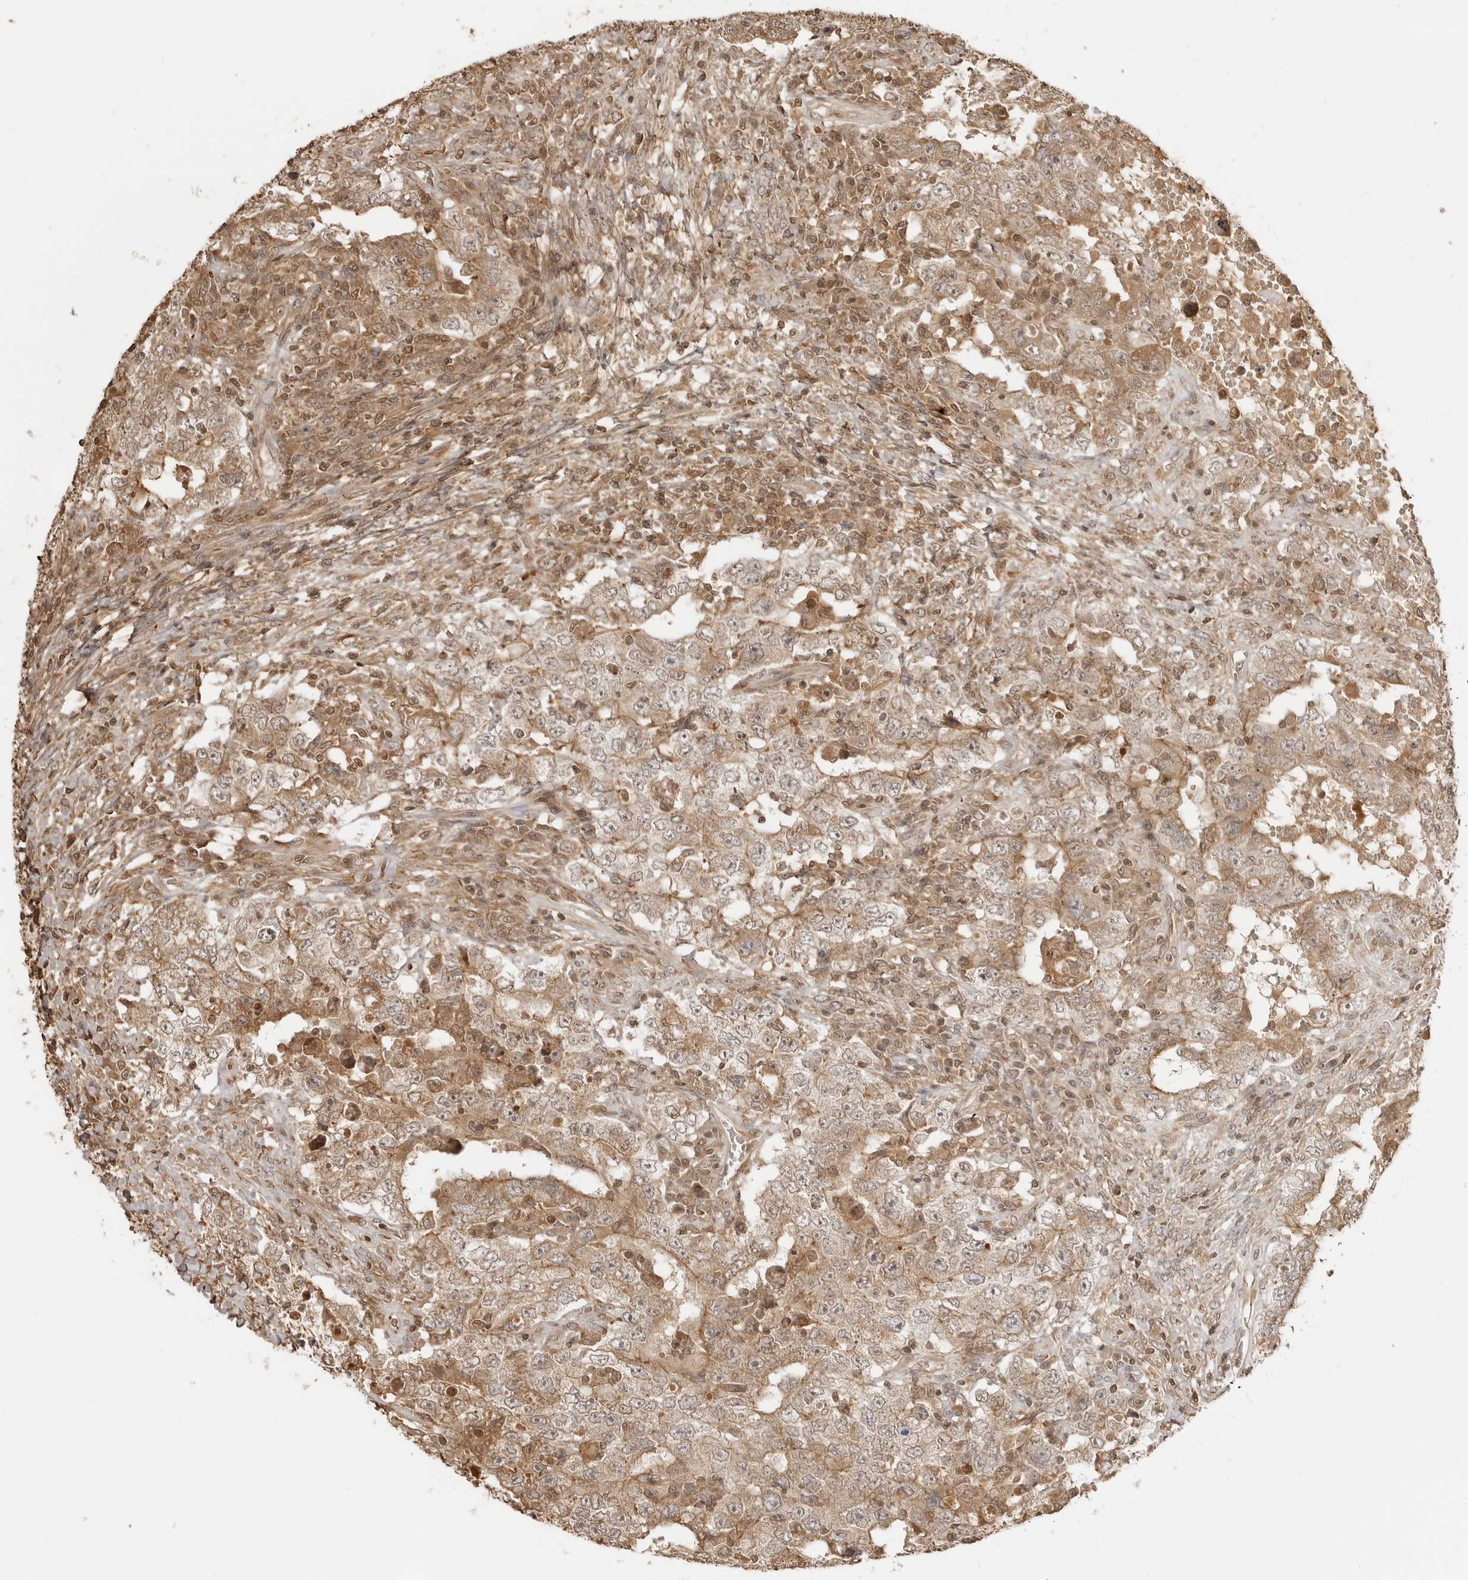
{"staining": {"intensity": "moderate", "quantity": ">75%", "location": "cytoplasmic/membranous,nuclear"}, "tissue": "testis cancer", "cell_type": "Tumor cells", "image_type": "cancer", "snomed": [{"axis": "morphology", "description": "Carcinoma, Embryonal, NOS"}, {"axis": "topography", "description": "Testis"}], "caption": "Testis cancer stained for a protein exhibits moderate cytoplasmic/membranous and nuclear positivity in tumor cells.", "gene": "IKBKE", "patient": {"sex": "male", "age": 26}}